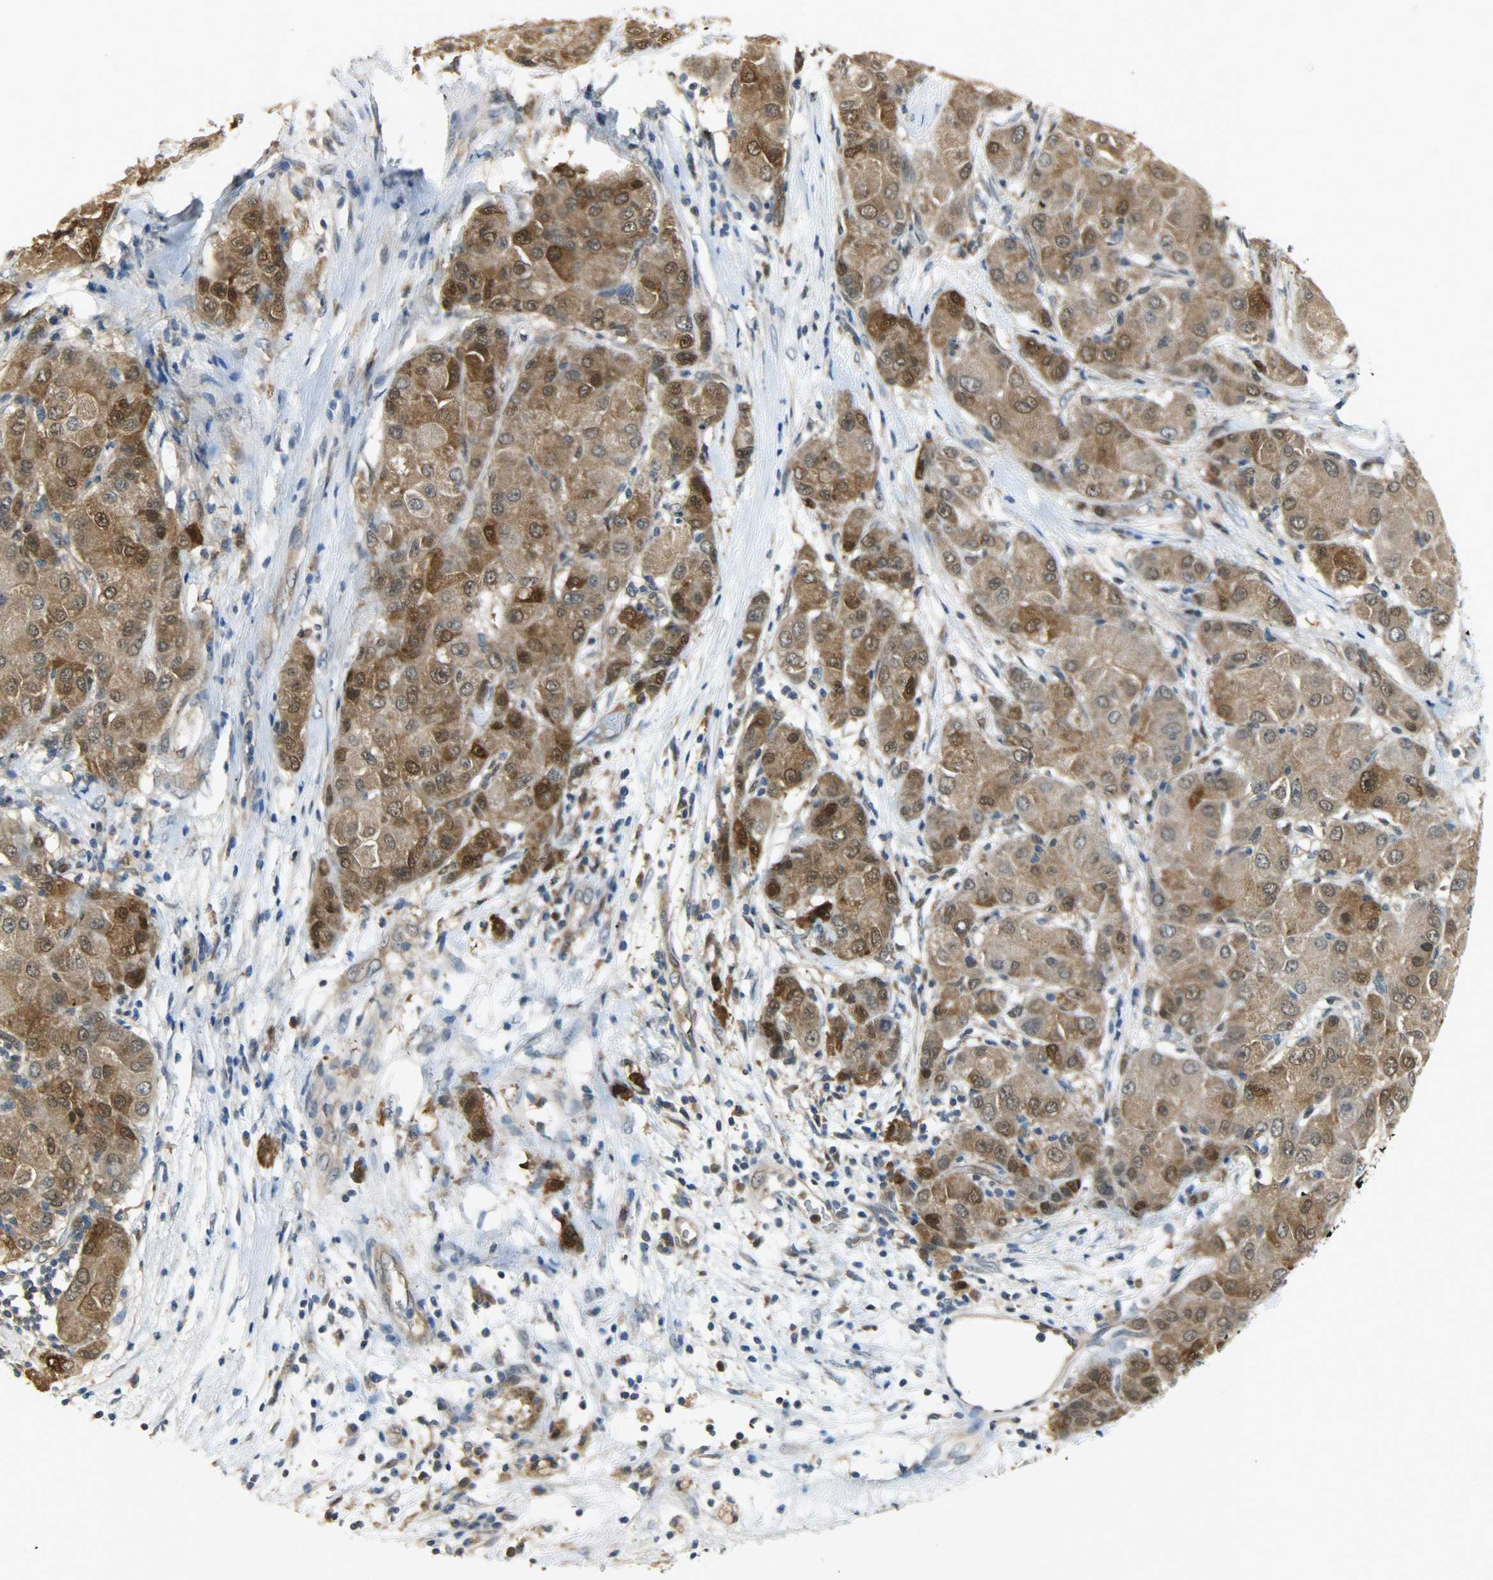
{"staining": {"intensity": "strong", "quantity": ">75%", "location": "cytoplasmic/membranous,nuclear"}, "tissue": "liver cancer", "cell_type": "Tumor cells", "image_type": "cancer", "snomed": [{"axis": "morphology", "description": "Carcinoma, Hepatocellular, NOS"}, {"axis": "topography", "description": "Liver"}], "caption": "Immunohistochemistry micrograph of human liver cancer (hepatocellular carcinoma) stained for a protein (brown), which demonstrates high levels of strong cytoplasmic/membranous and nuclear positivity in approximately >75% of tumor cells.", "gene": "EIF4EBP1", "patient": {"sex": "male", "age": 80}}